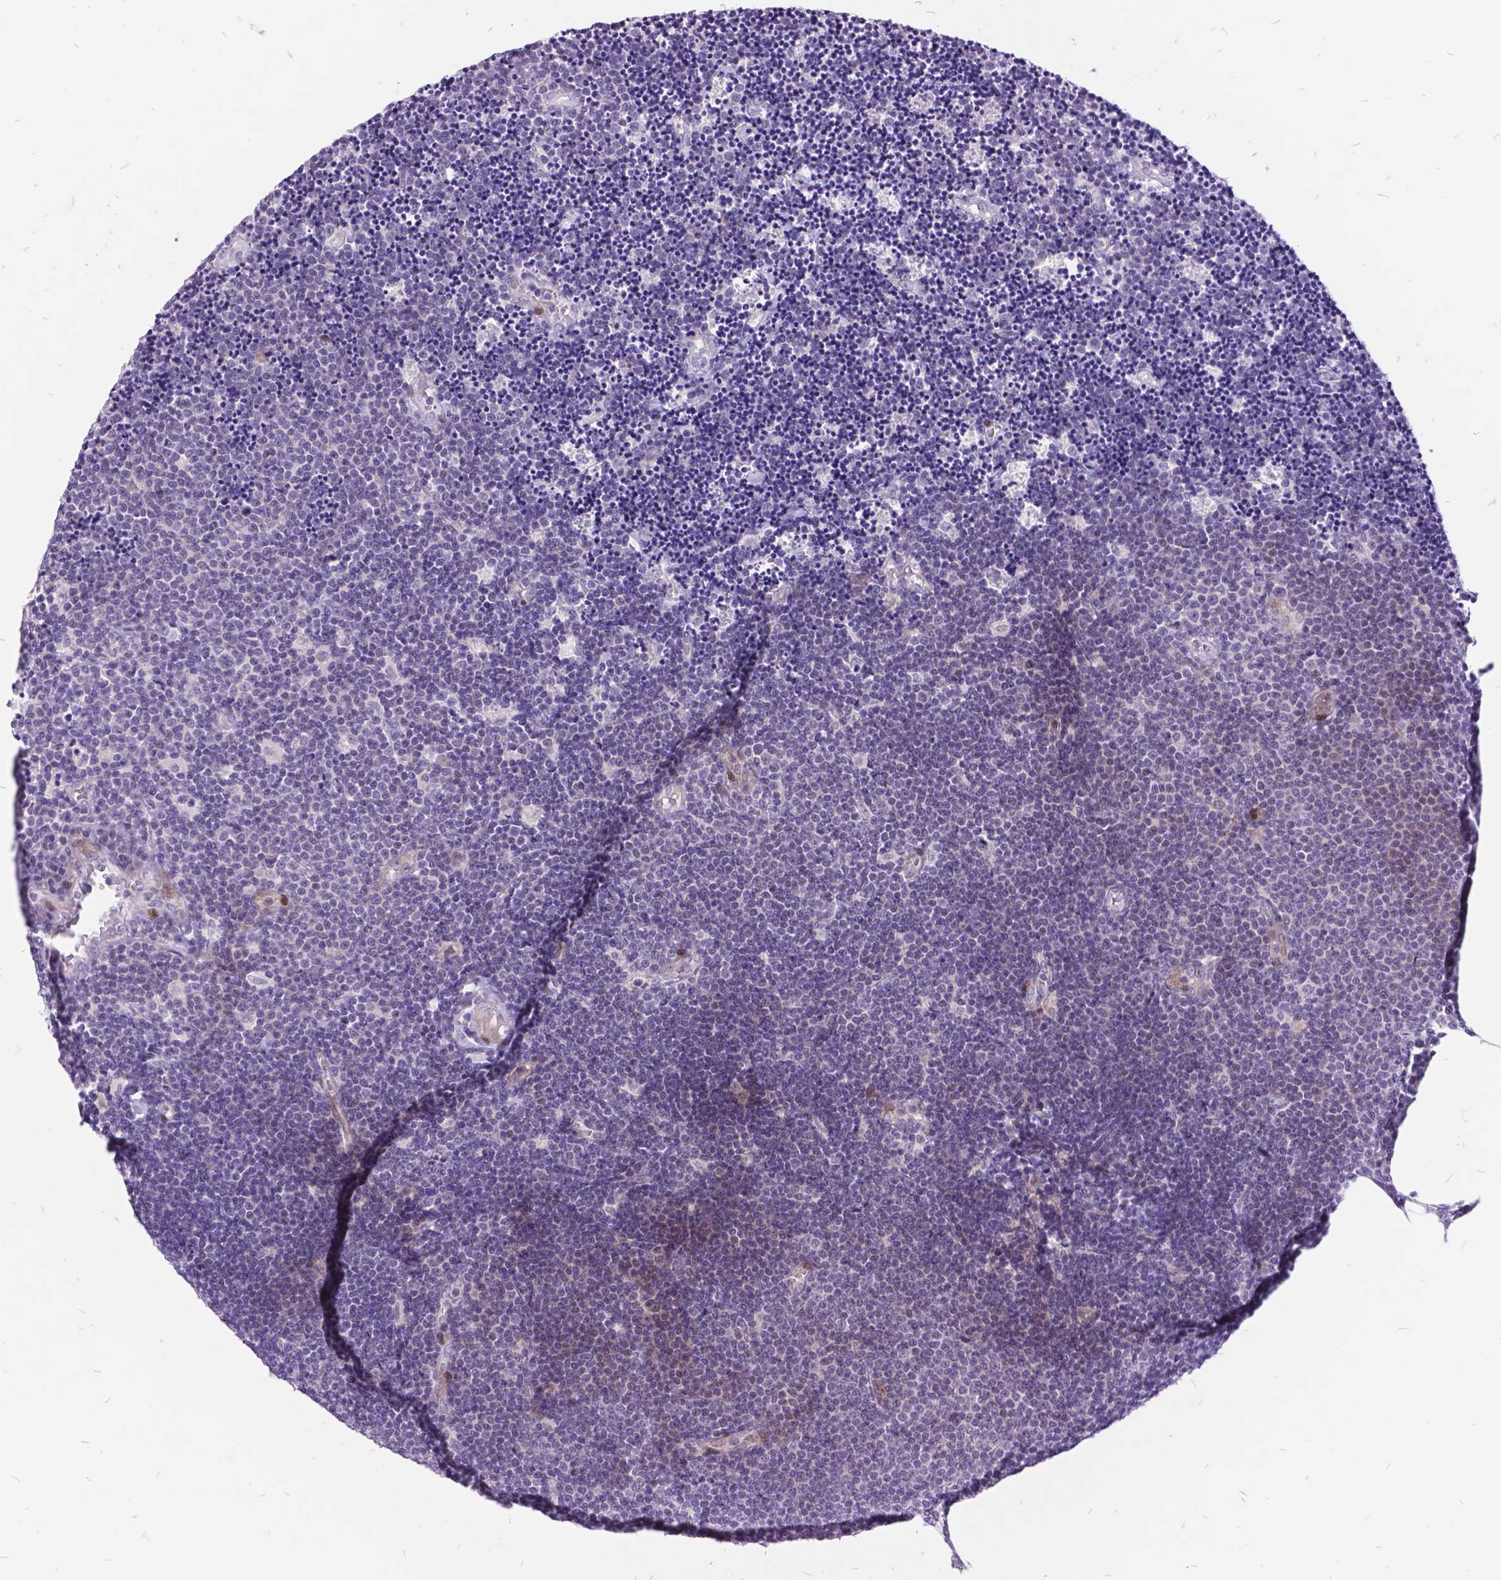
{"staining": {"intensity": "negative", "quantity": "none", "location": "none"}, "tissue": "lymphoma", "cell_type": "Tumor cells", "image_type": "cancer", "snomed": [{"axis": "morphology", "description": "Malignant lymphoma, non-Hodgkin's type, Low grade"}, {"axis": "topography", "description": "Brain"}], "caption": "A photomicrograph of lymphoma stained for a protein displays no brown staining in tumor cells.", "gene": "ITGB6", "patient": {"sex": "female", "age": 66}}